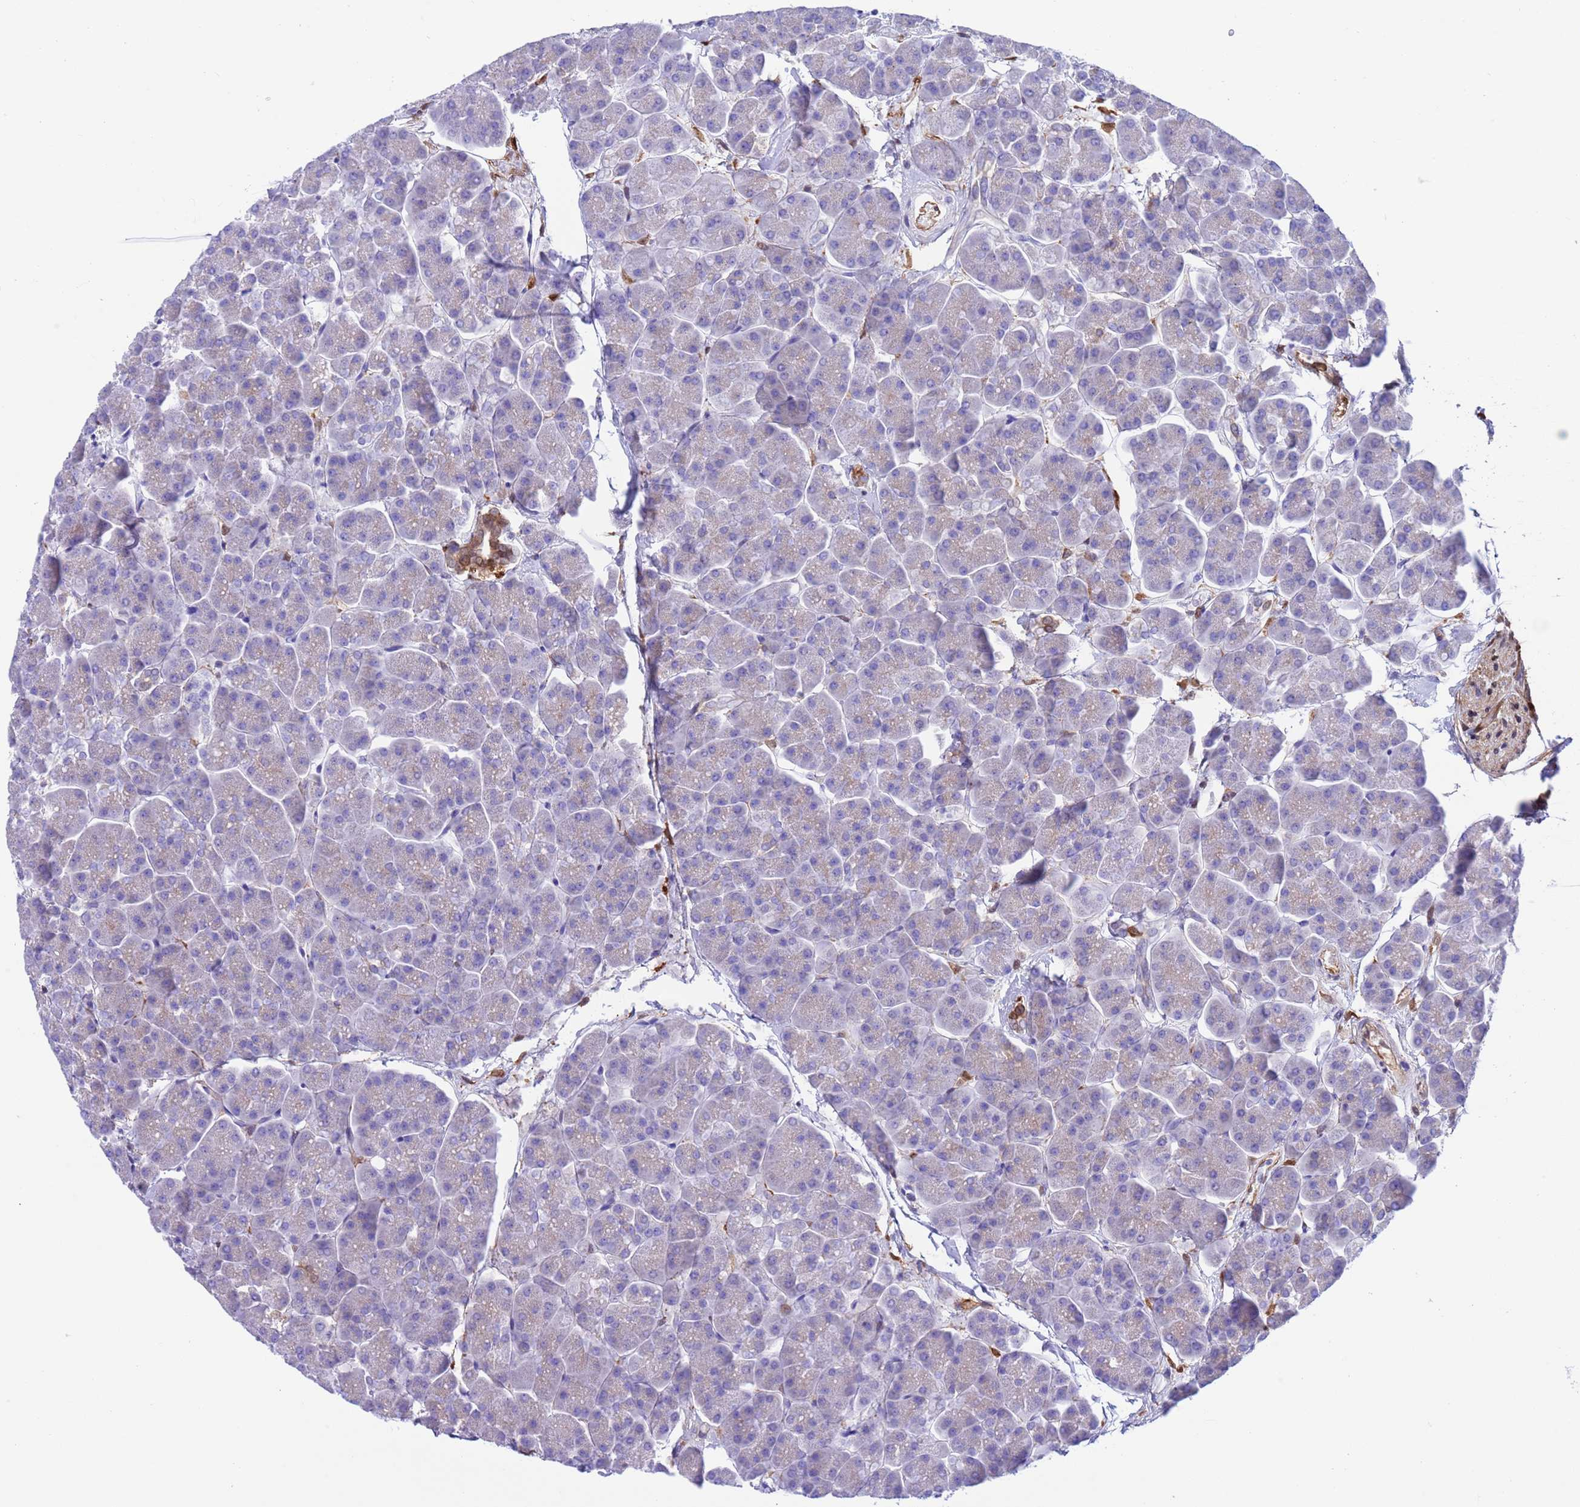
{"staining": {"intensity": "weak", "quantity": "<25%", "location": "cytoplasmic/membranous"}, "tissue": "pancreas", "cell_type": "Exocrine glandular cells", "image_type": "normal", "snomed": [{"axis": "morphology", "description": "Normal tissue, NOS"}, {"axis": "topography", "description": "Pancreas"}, {"axis": "topography", "description": "Peripheral nerve tissue"}], "caption": "This is a image of immunohistochemistry (IHC) staining of normal pancreas, which shows no expression in exocrine glandular cells. (DAB (3,3'-diaminobenzidine) immunohistochemistry (IHC) with hematoxylin counter stain).", "gene": "C6orf47", "patient": {"sex": "male", "age": 54}}